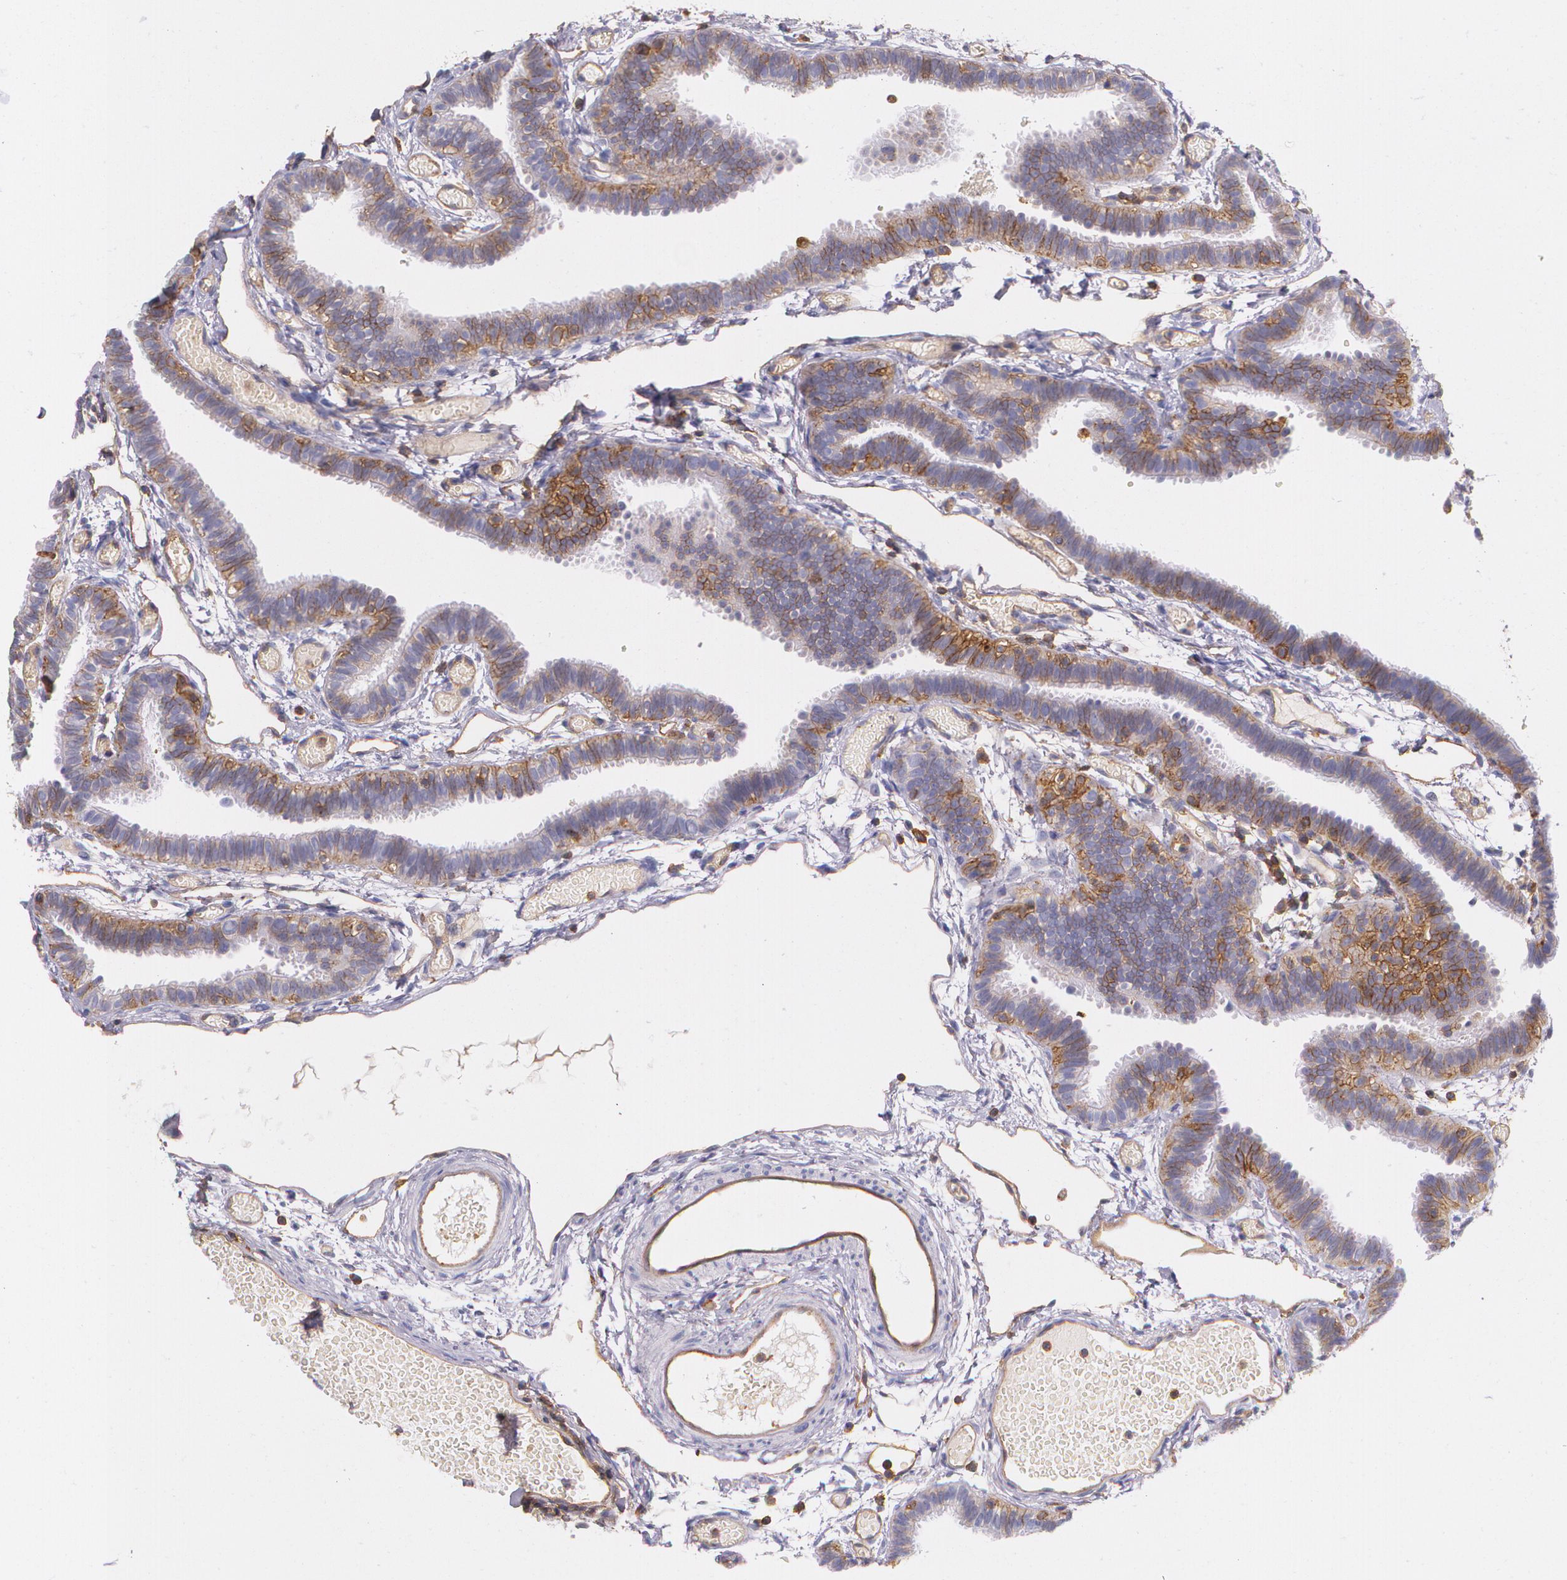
{"staining": {"intensity": "weak", "quantity": "25%-75%", "location": "cytoplasmic/membranous"}, "tissue": "fallopian tube", "cell_type": "Glandular cells", "image_type": "normal", "snomed": [{"axis": "morphology", "description": "Normal tissue, NOS"}, {"axis": "topography", "description": "Fallopian tube"}], "caption": "The image exhibits immunohistochemical staining of benign fallopian tube. There is weak cytoplasmic/membranous staining is appreciated in about 25%-75% of glandular cells. The protein of interest is stained brown, and the nuclei are stained in blue (DAB (3,3'-diaminobenzidine) IHC with brightfield microscopy, high magnification).", "gene": "B2M", "patient": {"sex": "female", "age": 29}}